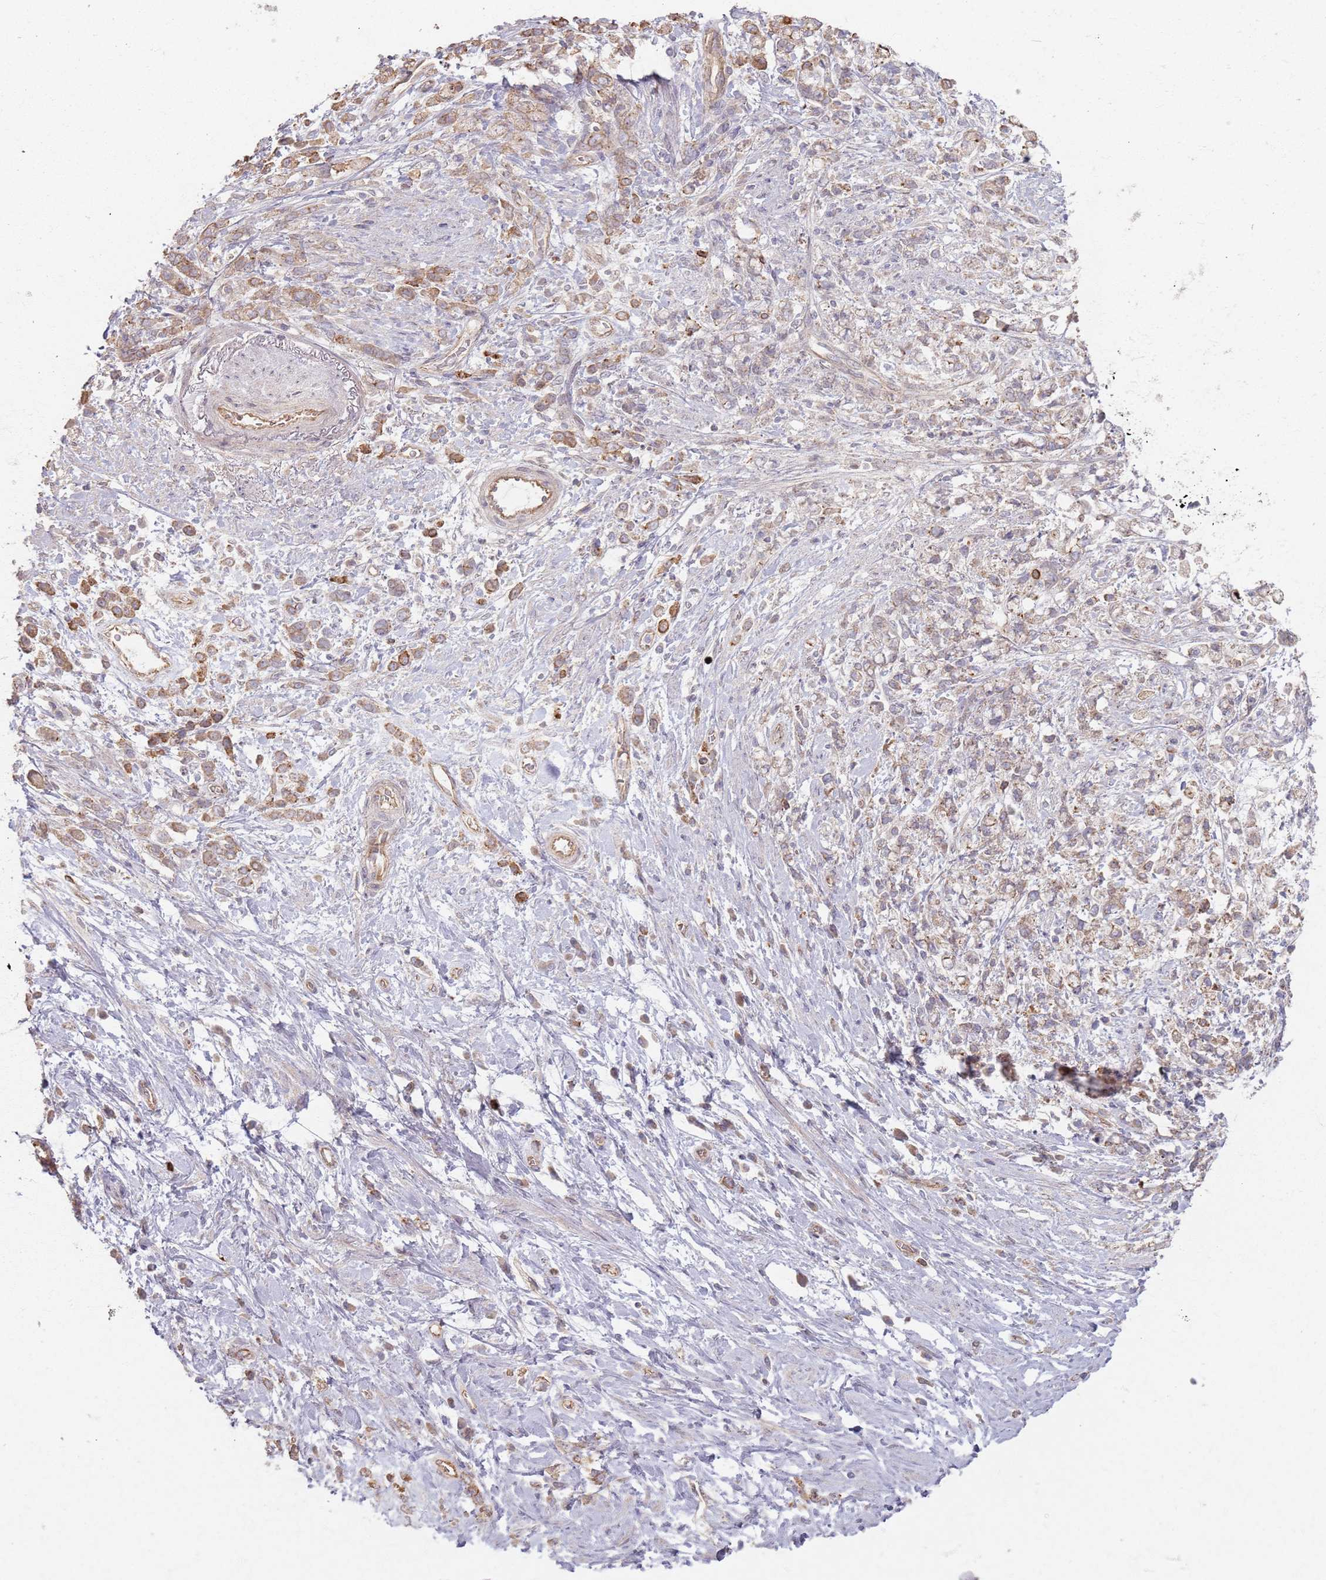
{"staining": {"intensity": "moderate", "quantity": ">75%", "location": "cytoplasmic/membranous"}, "tissue": "stomach cancer", "cell_type": "Tumor cells", "image_type": "cancer", "snomed": [{"axis": "morphology", "description": "Adenocarcinoma, NOS"}, {"axis": "topography", "description": "Stomach"}], "caption": "Protein expression analysis of adenocarcinoma (stomach) reveals moderate cytoplasmic/membranous positivity in approximately >75% of tumor cells.", "gene": "KCNA5", "patient": {"sex": "female", "age": 60}}